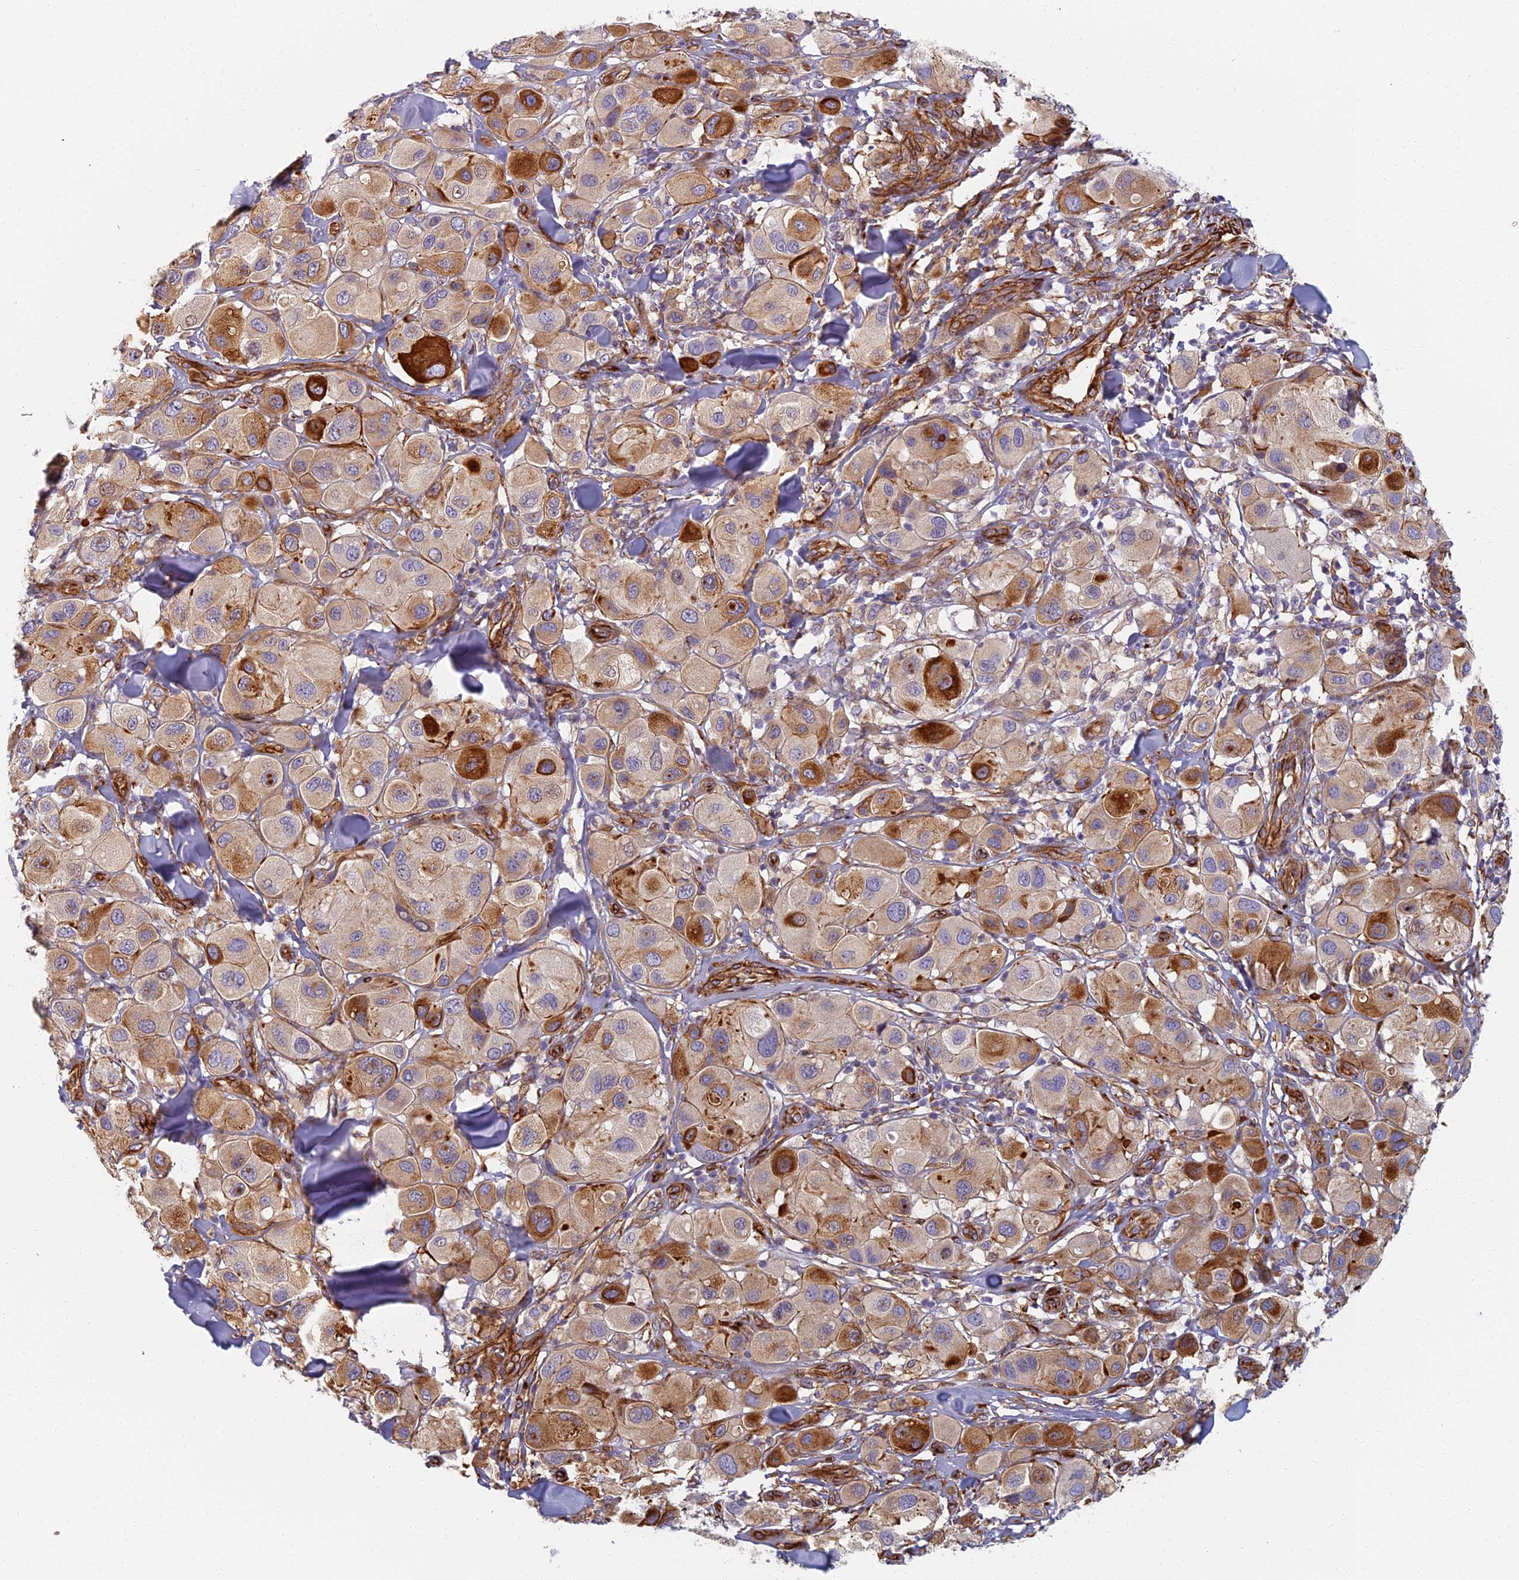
{"staining": {"intensity": "strong", "quantity": "<25%", "location": "cytoplasmic/membranous"}, "tissue": "melanoma", "cell_type": "Tumor cells", "image_type": "cancer", "snomed": [{"axis": "morphology", "description": "Malignant melanoma, Metastatic site"}, {"axis": "topography", "description": "Skin"}], "caption": "A medium amount of strong cytoplasmic/membranous positivity is identified in about <25% of tumor cells in melanoma tissue.", "gene": "ABCB10", "patient": {"sex": "male", "age": 41}}